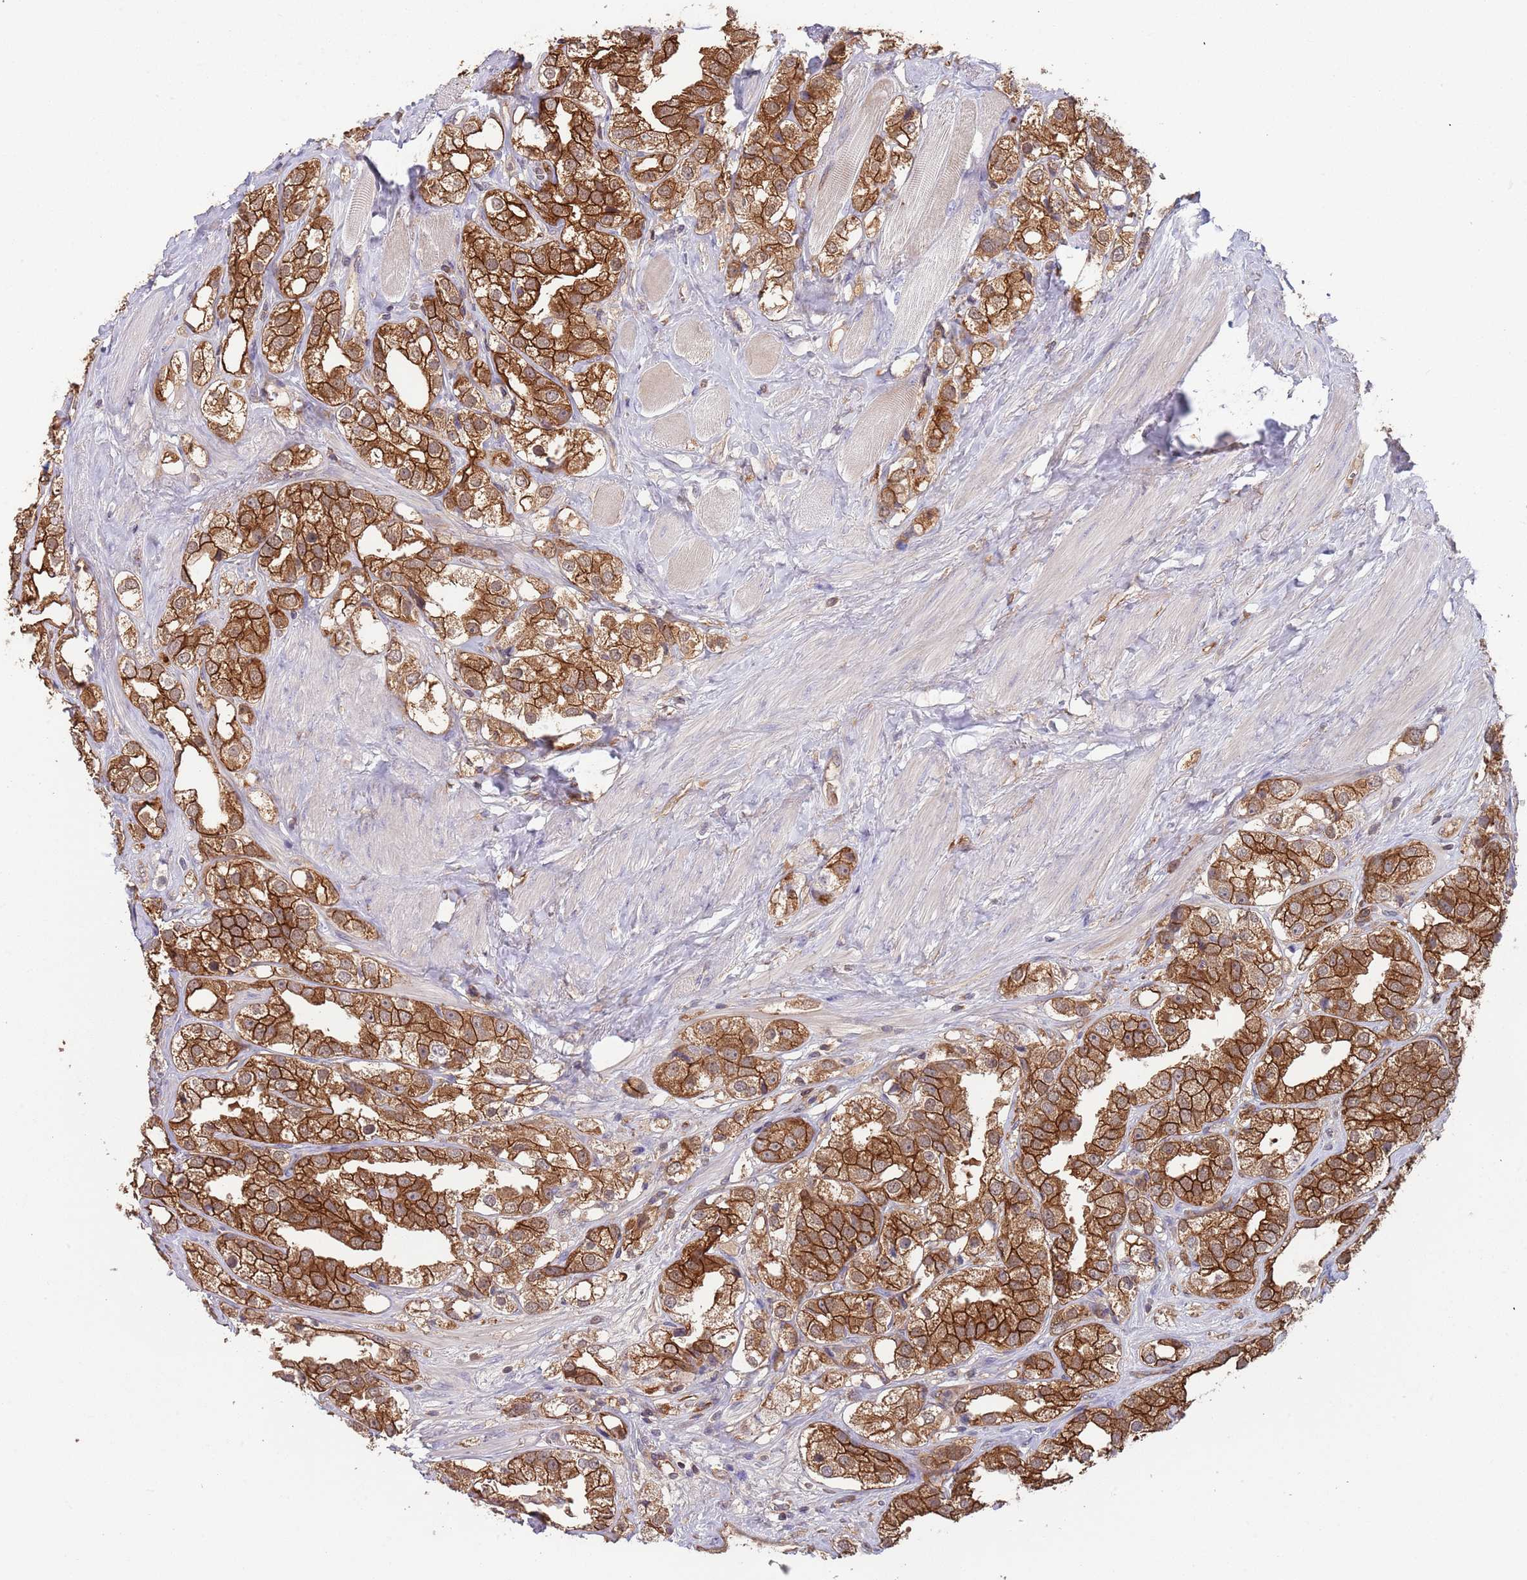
{"staining": {"intensity": "strong", "quantity": ">75%", "location": "cytoplasmic/membranous"}, "tissue": "prostate cancer", "cell_type": "Tumor cells", "image_type": "cancer", "snomed": [{"axis": "morphology", "description": "Adenocarcinoma, NOS"}, {"axis": "topography", "description": "Prostate"}], "caption": "This is a micrograph of immunohistochemistry staining of adenocarcinoma (prostate), which shows strong positivity in the cytoplasmic/membranous of tumor cells.", "gene": "GSDMD", "patient": {"sex": "male", "age": 79}}